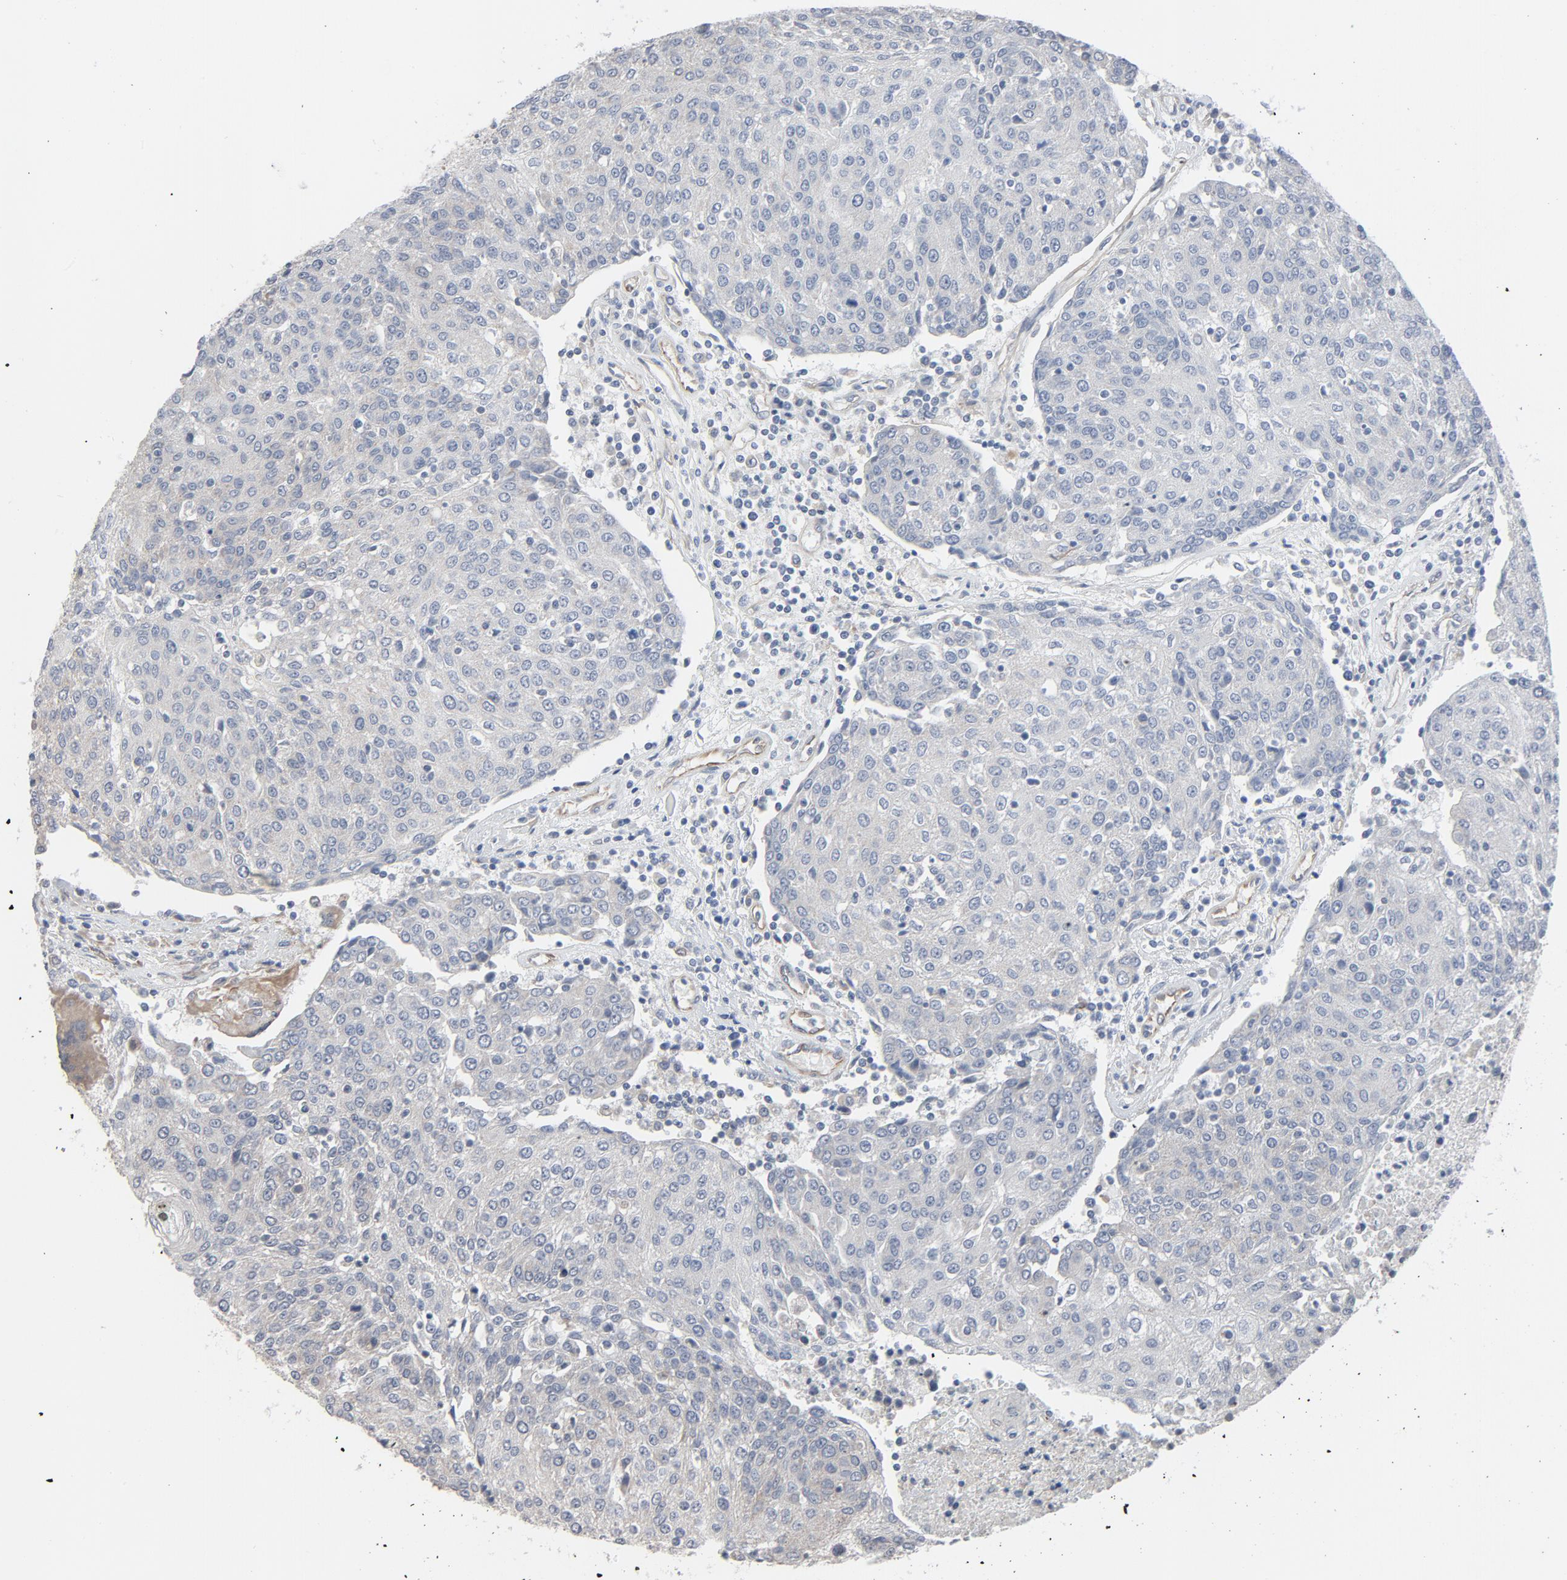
{"staining": {"intensity": "negative", "quantity": "none", "location": "none"}, "tissue": "urothelial cancer", "cell_type": "Tumor cells", "image_type": "cancer", "snomed": [{"axis": "morphology", "description": "Urothelial carcinoma, High grade"}, {"axis": "topography", "description": "Urinary bladder"}], "caption": "High magnification brightfield microscopy of urothelial cancer stained with DAB (3,3'-diaminobenzidine) (brown) and counterstained with hematoxylin (blue): tumor cells show no significant staining.", "gene": "TRIOBP", "patient": {"sex": "female", "age": 85}}